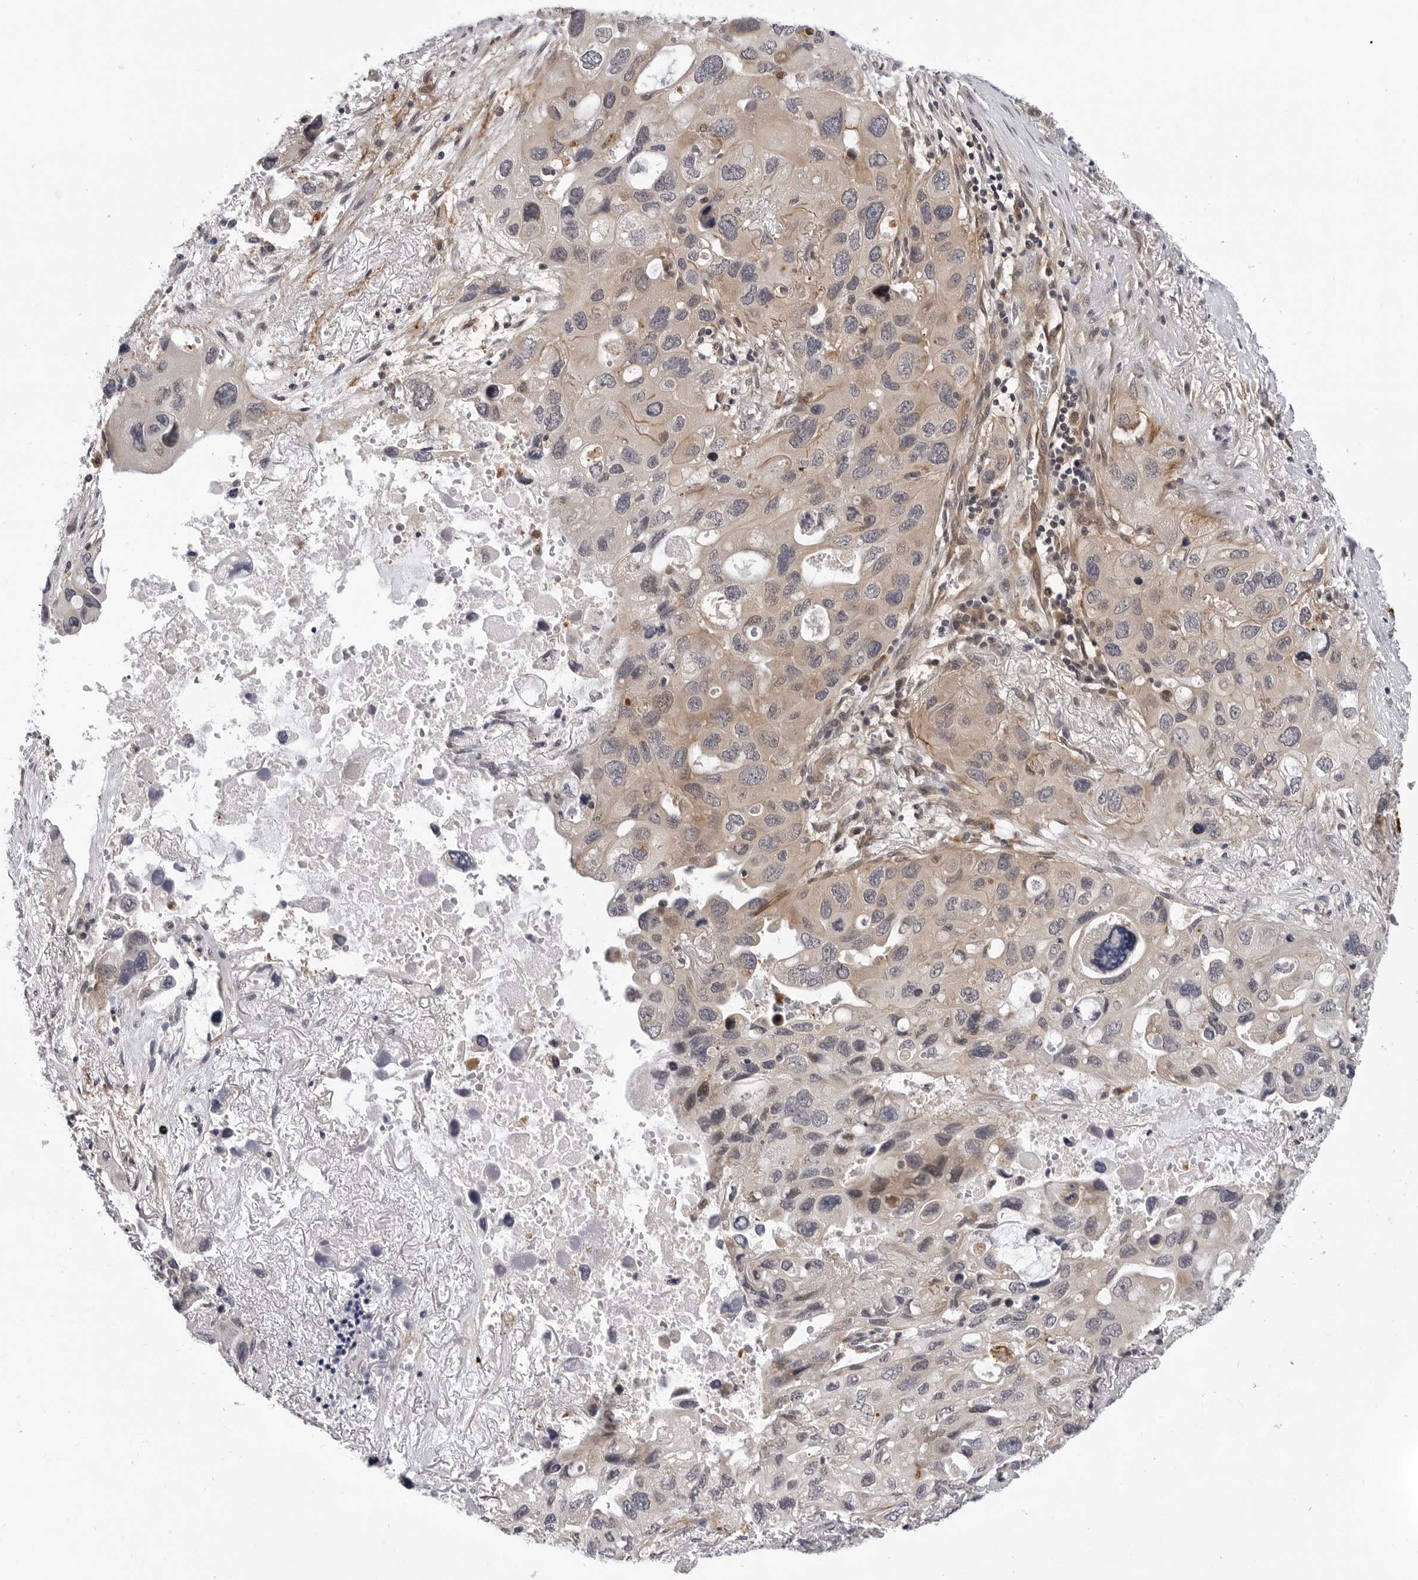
{"staining": {"intensity": "weak", "quantity": ">75%", "location": "cytoplasmic/membranous"}, "tissue": "lung cancer", "cell_type": "Tumor cells", "image_type": "cancer", "snomed": [{"axis": "morphology", "description": "Squamous cell carcinoma, NOS"}, {"axis": "topography", "description": "Lung"}], "caption": "This photomicrograph displays lung squamous cell carcinoma stained with IHC to label a protein in brown. The cytoplasmic/membranous of tumor cells show weak positivity for the protein. Nuclei are counter-stained blue.", "gene": "KIAA1614", "patient": {"sex": "female", "age": 73}}